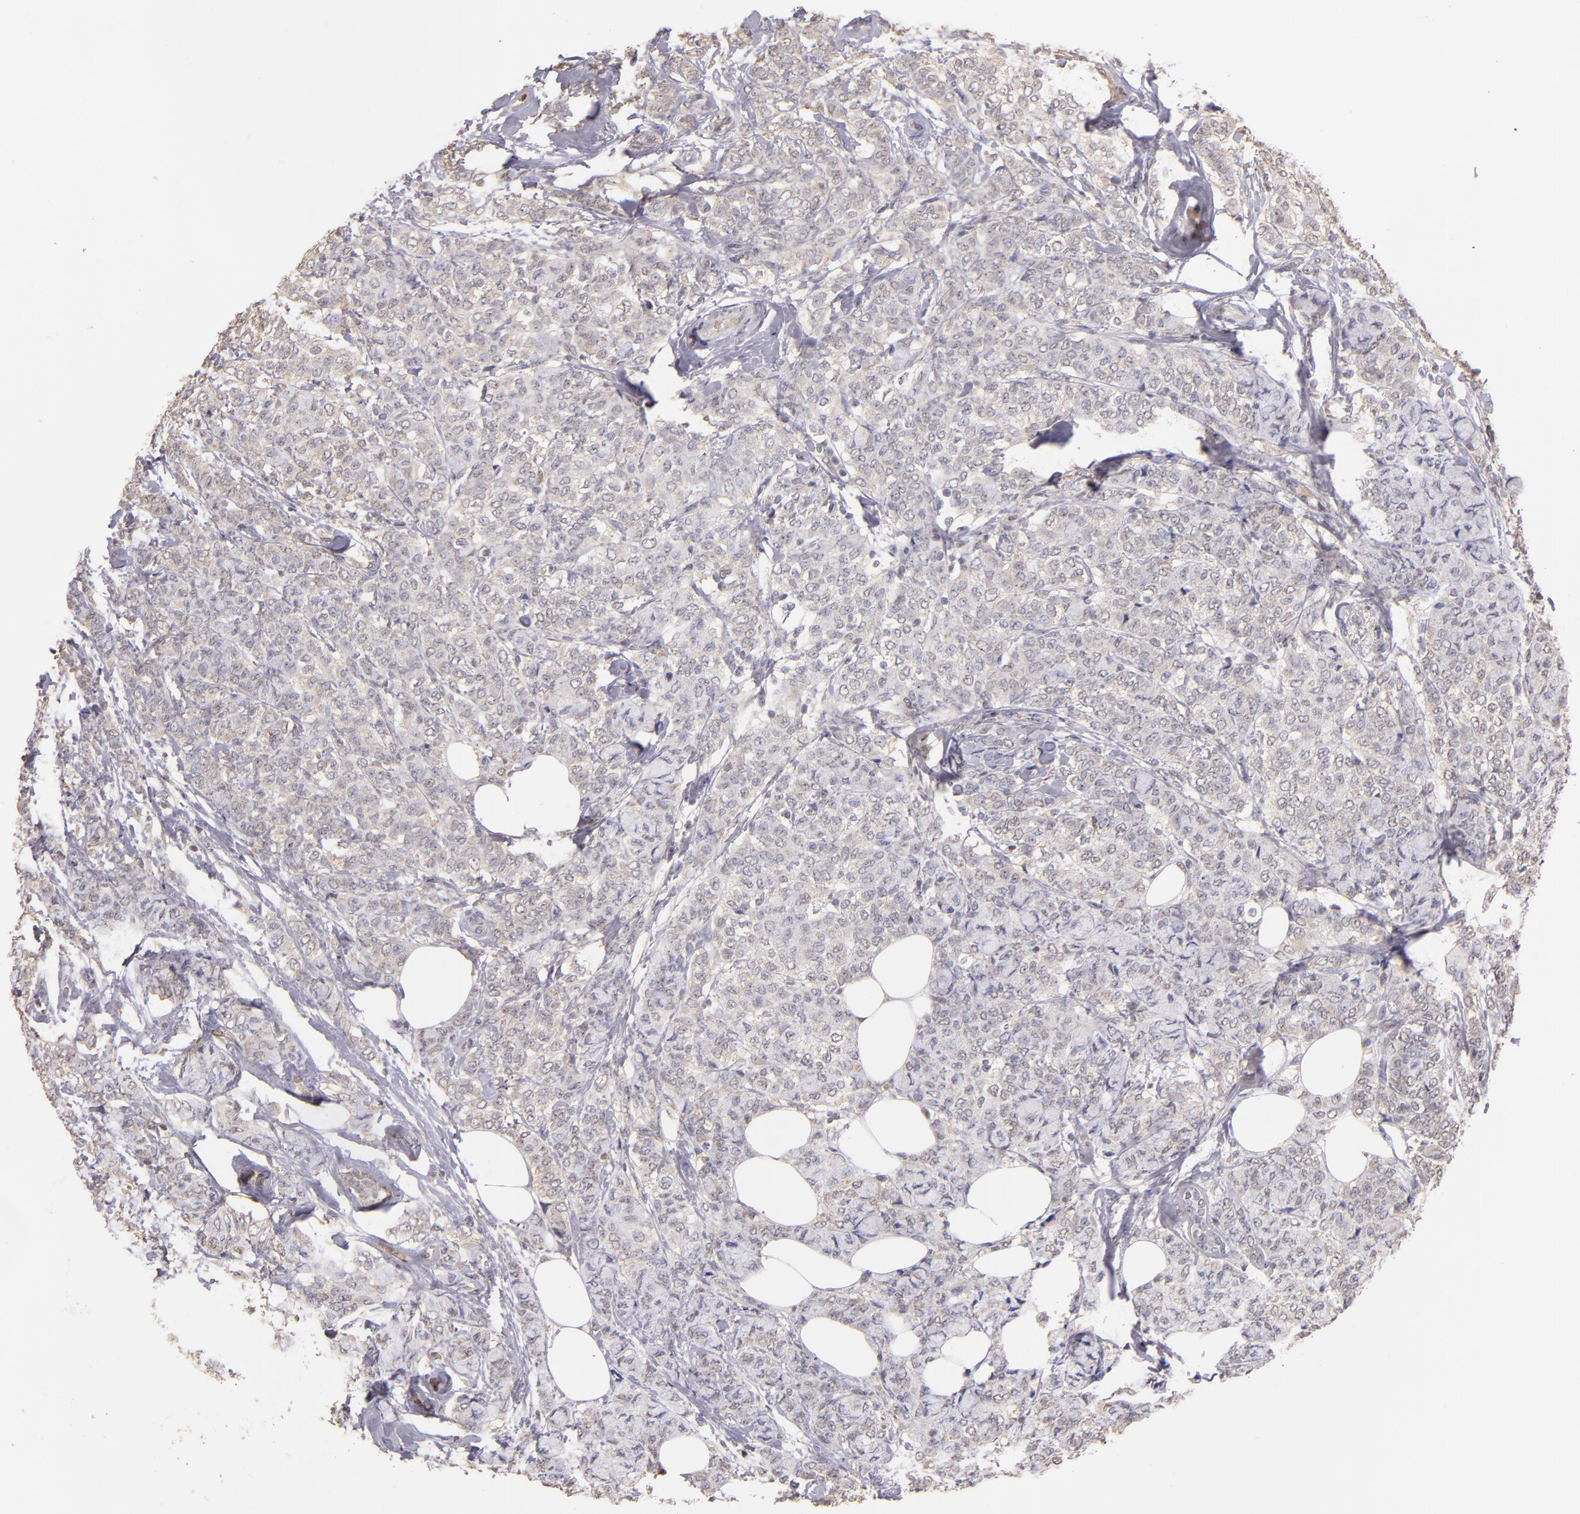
{"staining": {"intensity": "weak", "quantity": "25%-75%", "location": "cytoplasmic/membranous"}, "tissue": "breast cancer", "cell_type": "Tumor cells", "image_type": "cancer", "snomed": [{"axis": "morphology", "description": "Lobular carcinoma"}, {"axis": "topography", "description": "Breast"}], "caption": "This is an image of immunohistochemistry staining of breast lobular carcinoma, which shows weak positivity in the cytoplasmic/membranous of tumor cells.", "gene": "SERPINC1", "patient": {"sex": "female", "age": 60}}